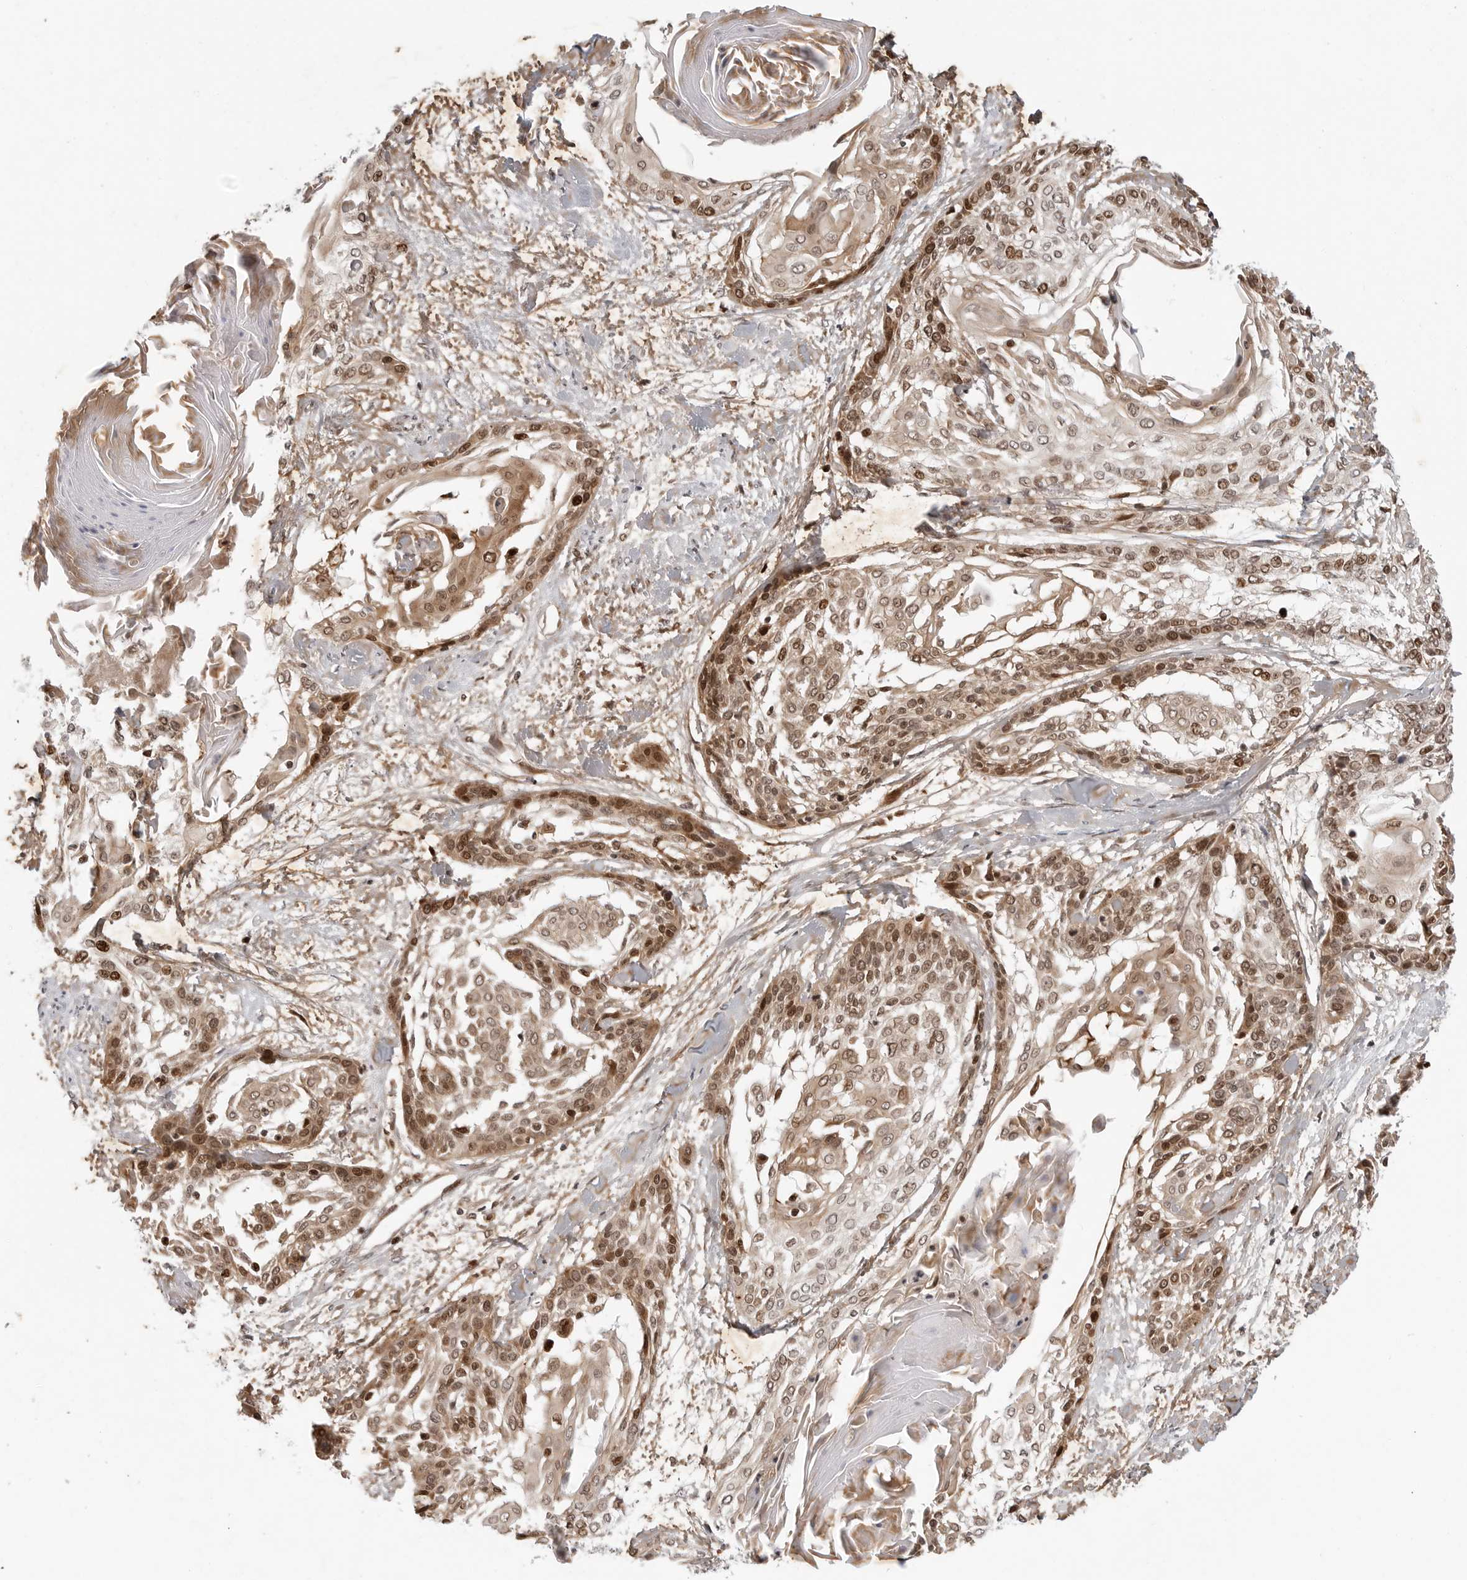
{"staining": {"intensity": "moderate", "quantity": ">75%", "location": "cytoplasmic/membranous,nuclear"}, "tissue": "cervical cancer", "cell_type": "Tumor cells", "image_type": "cancer", "snomed": [{"axis": "morphology", "description": "Squamous cell carcinoma, NOS"}, {"axis": "topography", "description": "Cervix"}], "caption": "Immunohistochemical staining of cervical cancer reveals medium levels of moderate cytoplasmic/membranous and nuclear protein positivity in about >75% of tumor cells. (DAB IHC, brown staining for protein, blue staining for nuclei).", "gene": "TIPRL", "patient": {"sex": "female", "age": 57}}